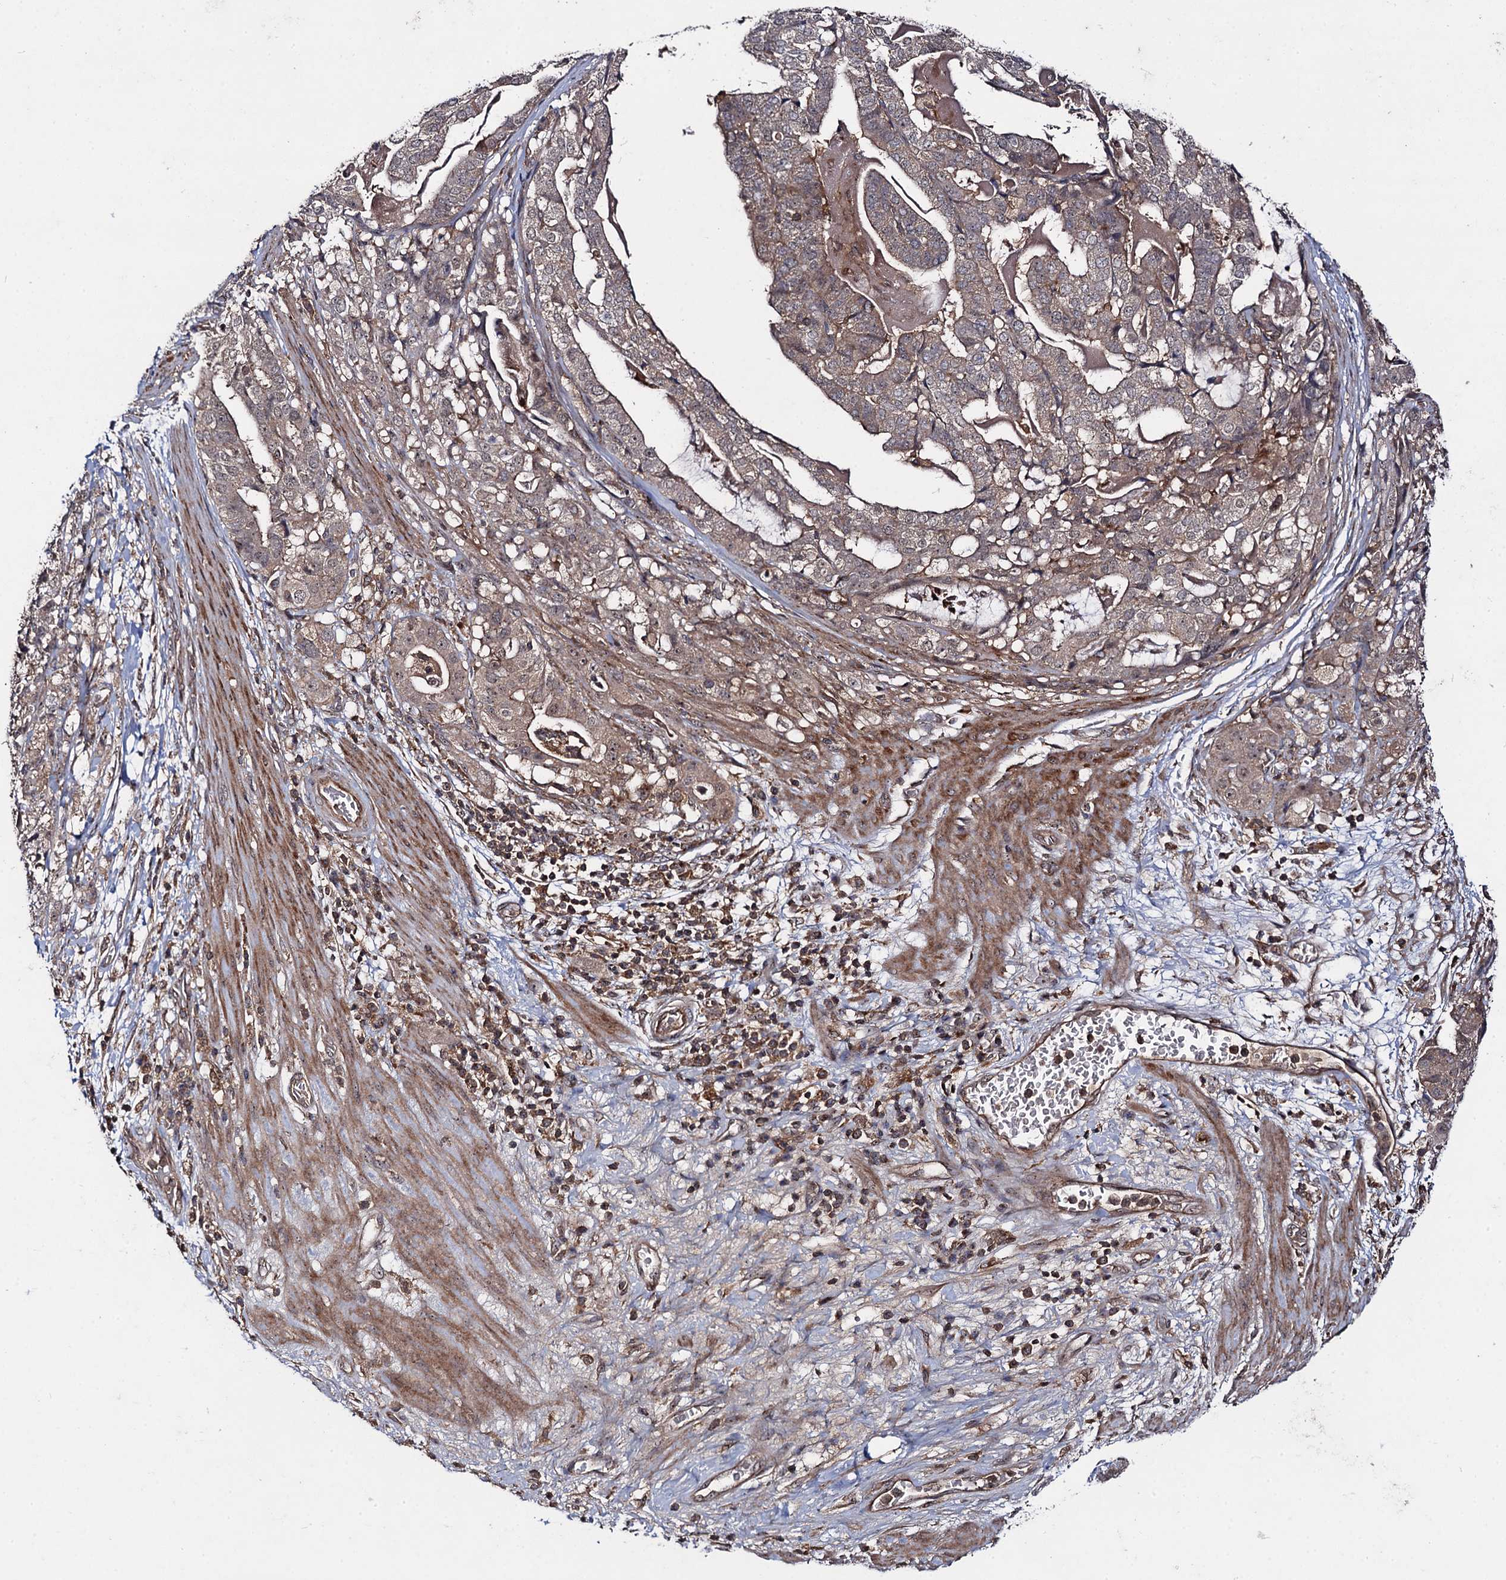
{"staining": {"intensity": "moderate", "quantity": ">75%", "location": "cytoplasmic/membranous"}, "tissue": "stomach cancer", "cell_type": "Tumor cells", "image_type": "cancer", "snomed": [{"axis": "morphology", "description": "Adenocarcinoma, NOS"}, {"axis": "topography", "description": "Stomach"}], "caption": "Protein staining shows moderate cytoplasmic/membranous staining in approximately >75% of tumor cells in stomach cancer.", "gene": "KXD1", "patient": {"sex": "male", "age": 48}}